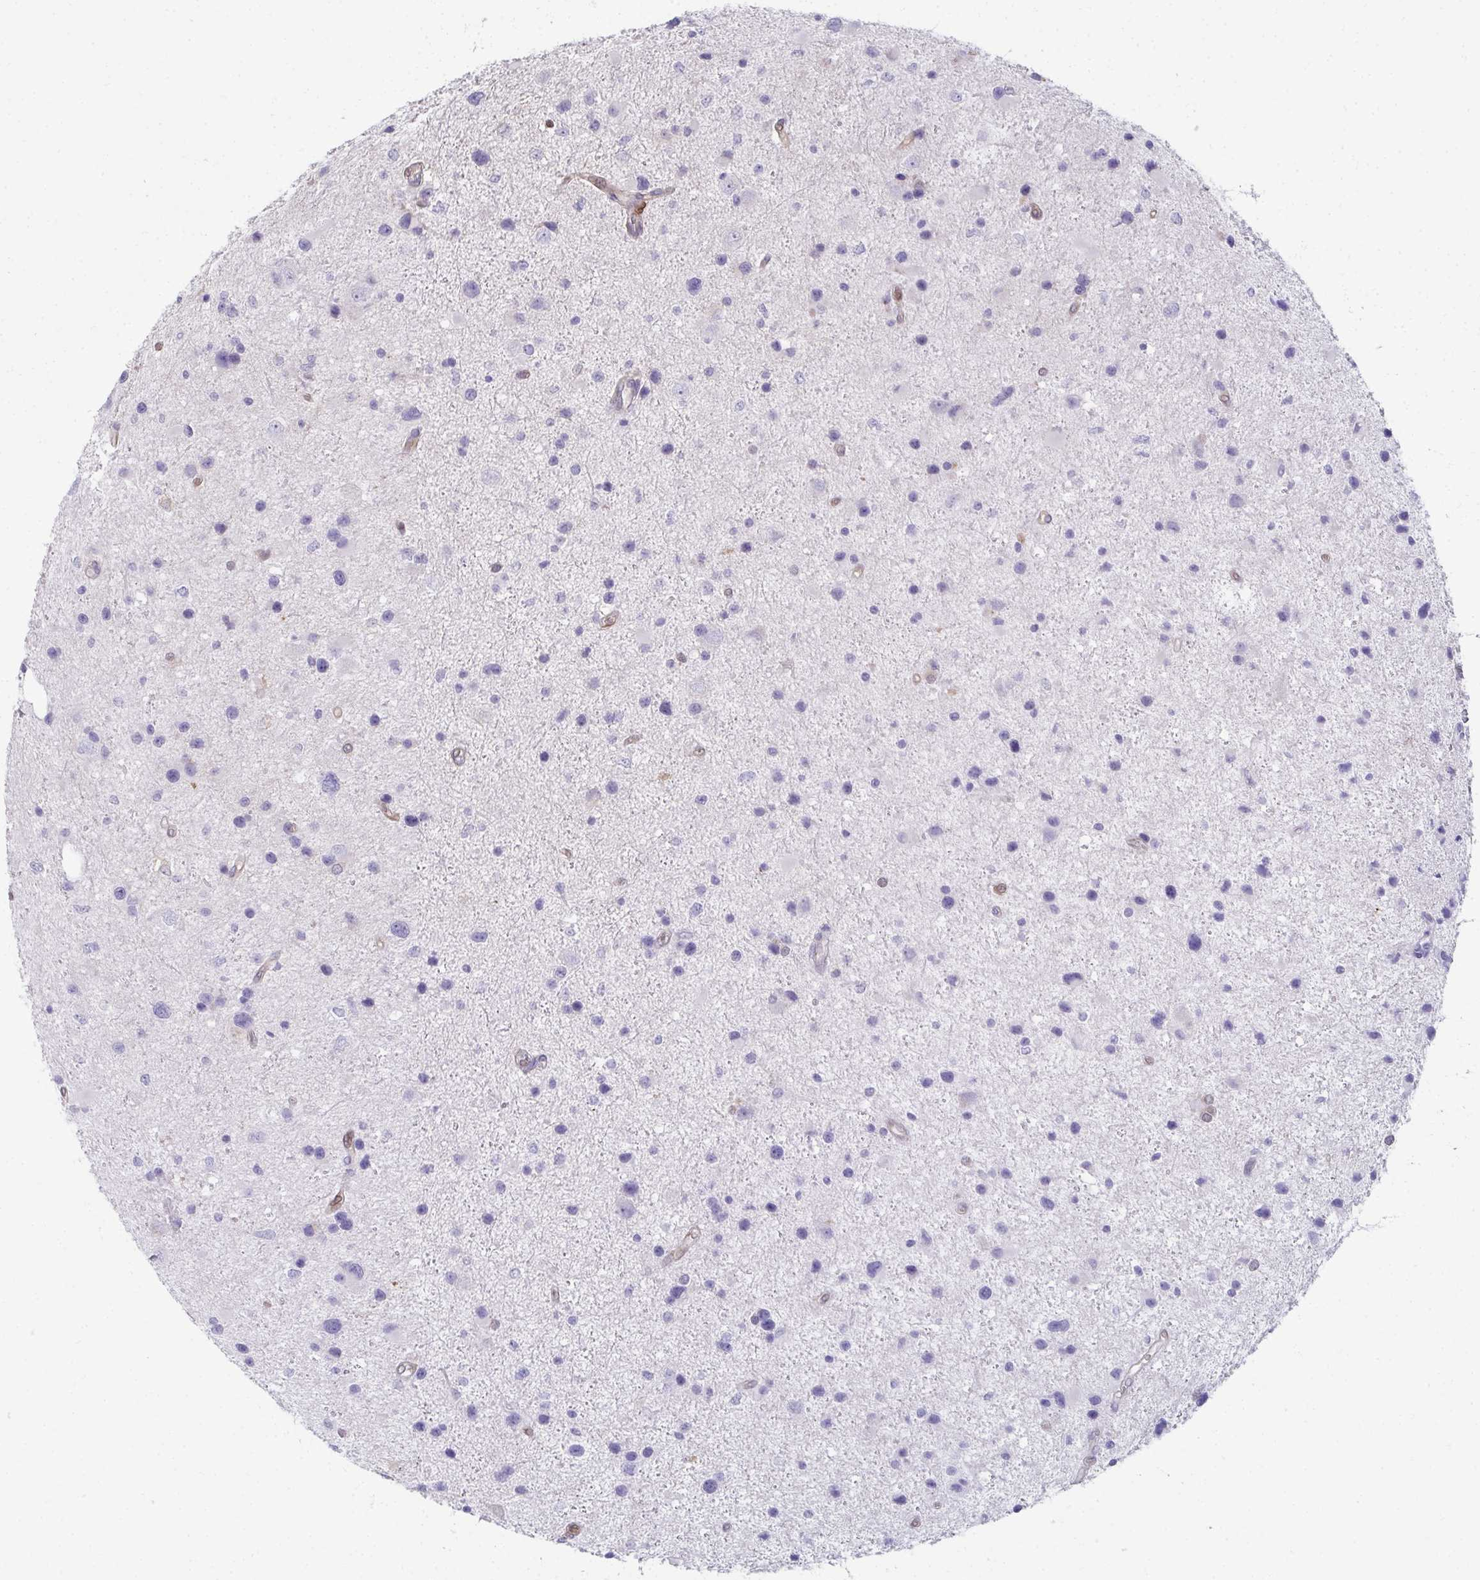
{"staining": {"intensity": "negative", "quantity": "none", "location": "none"}, "tissue": "glioma", "cell_type": "Tumor cells", "image_type": "cancer", "snomed": [{"axis": "morphology", "description": "Glioma, malignant, Low grade"}, {"axis": "topography", "description": "Brain"}], "caption": "An IHC photomicrograph of malignant low-grade glioma is shown. There is no staining in tumor cells of malignant low-grade glioma.", "gene": "RBP1", "patient": {"sex": "female", "age": 32}}